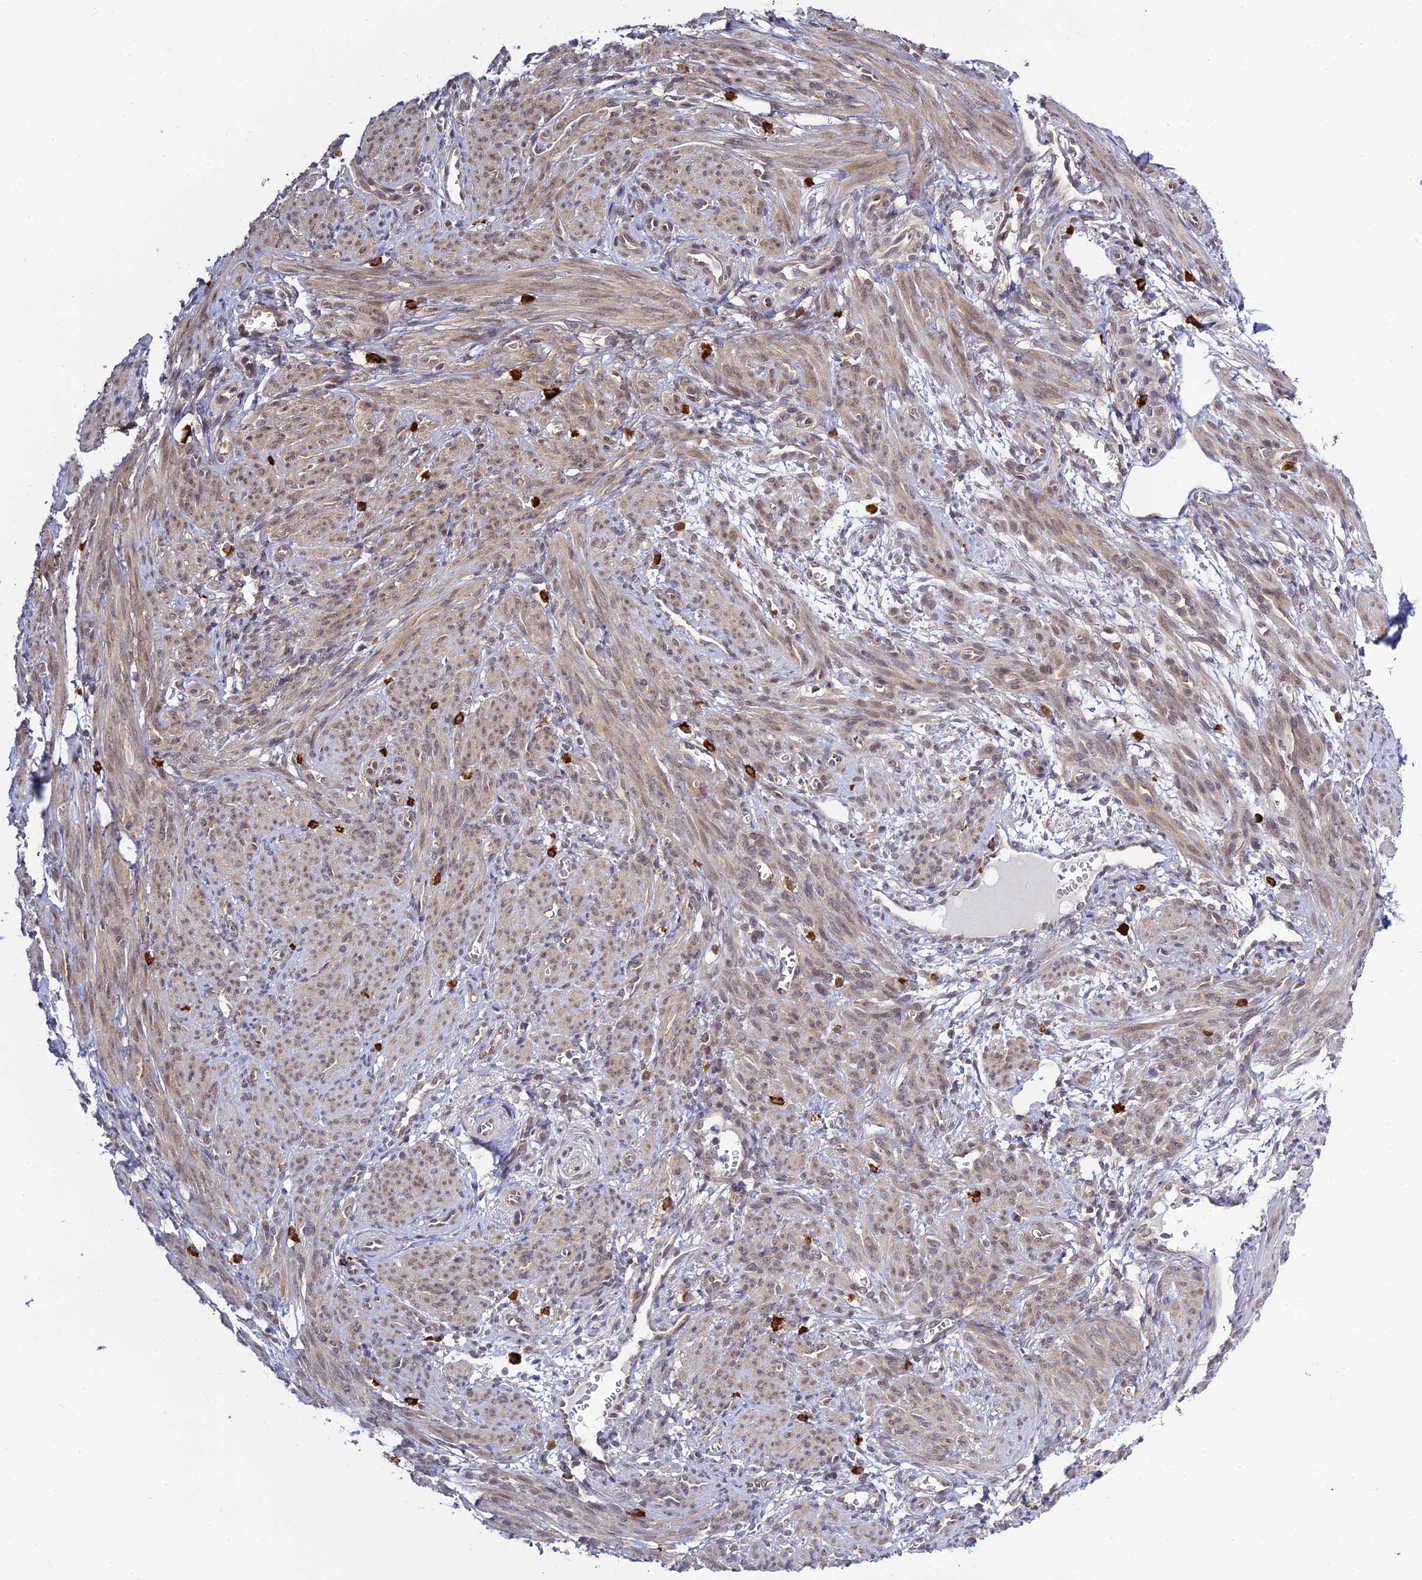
{"staining": {"intensity": "weak", "quantity": "25%-75%", "location": "cytoplasmic/membranous,nuclear"}, "tissue": "smooth muscle", "cell_type": "Smooth muscle cells", "image_type": "normal", "snomed": [{"axis": "morphology", "description": "Normal tissue, NOS"}, {"axis": "topography", "description": "Smooth muscle"}], "caption": "Brown immunohistochemical staining in benign smooth muscle shows weak cytoplasmic/membranous,nuclear expression in approximately 25%-75% of smooth muscle cells.", "gene": "SKIC8", "patient": {"sex": "female", "age": 39}}